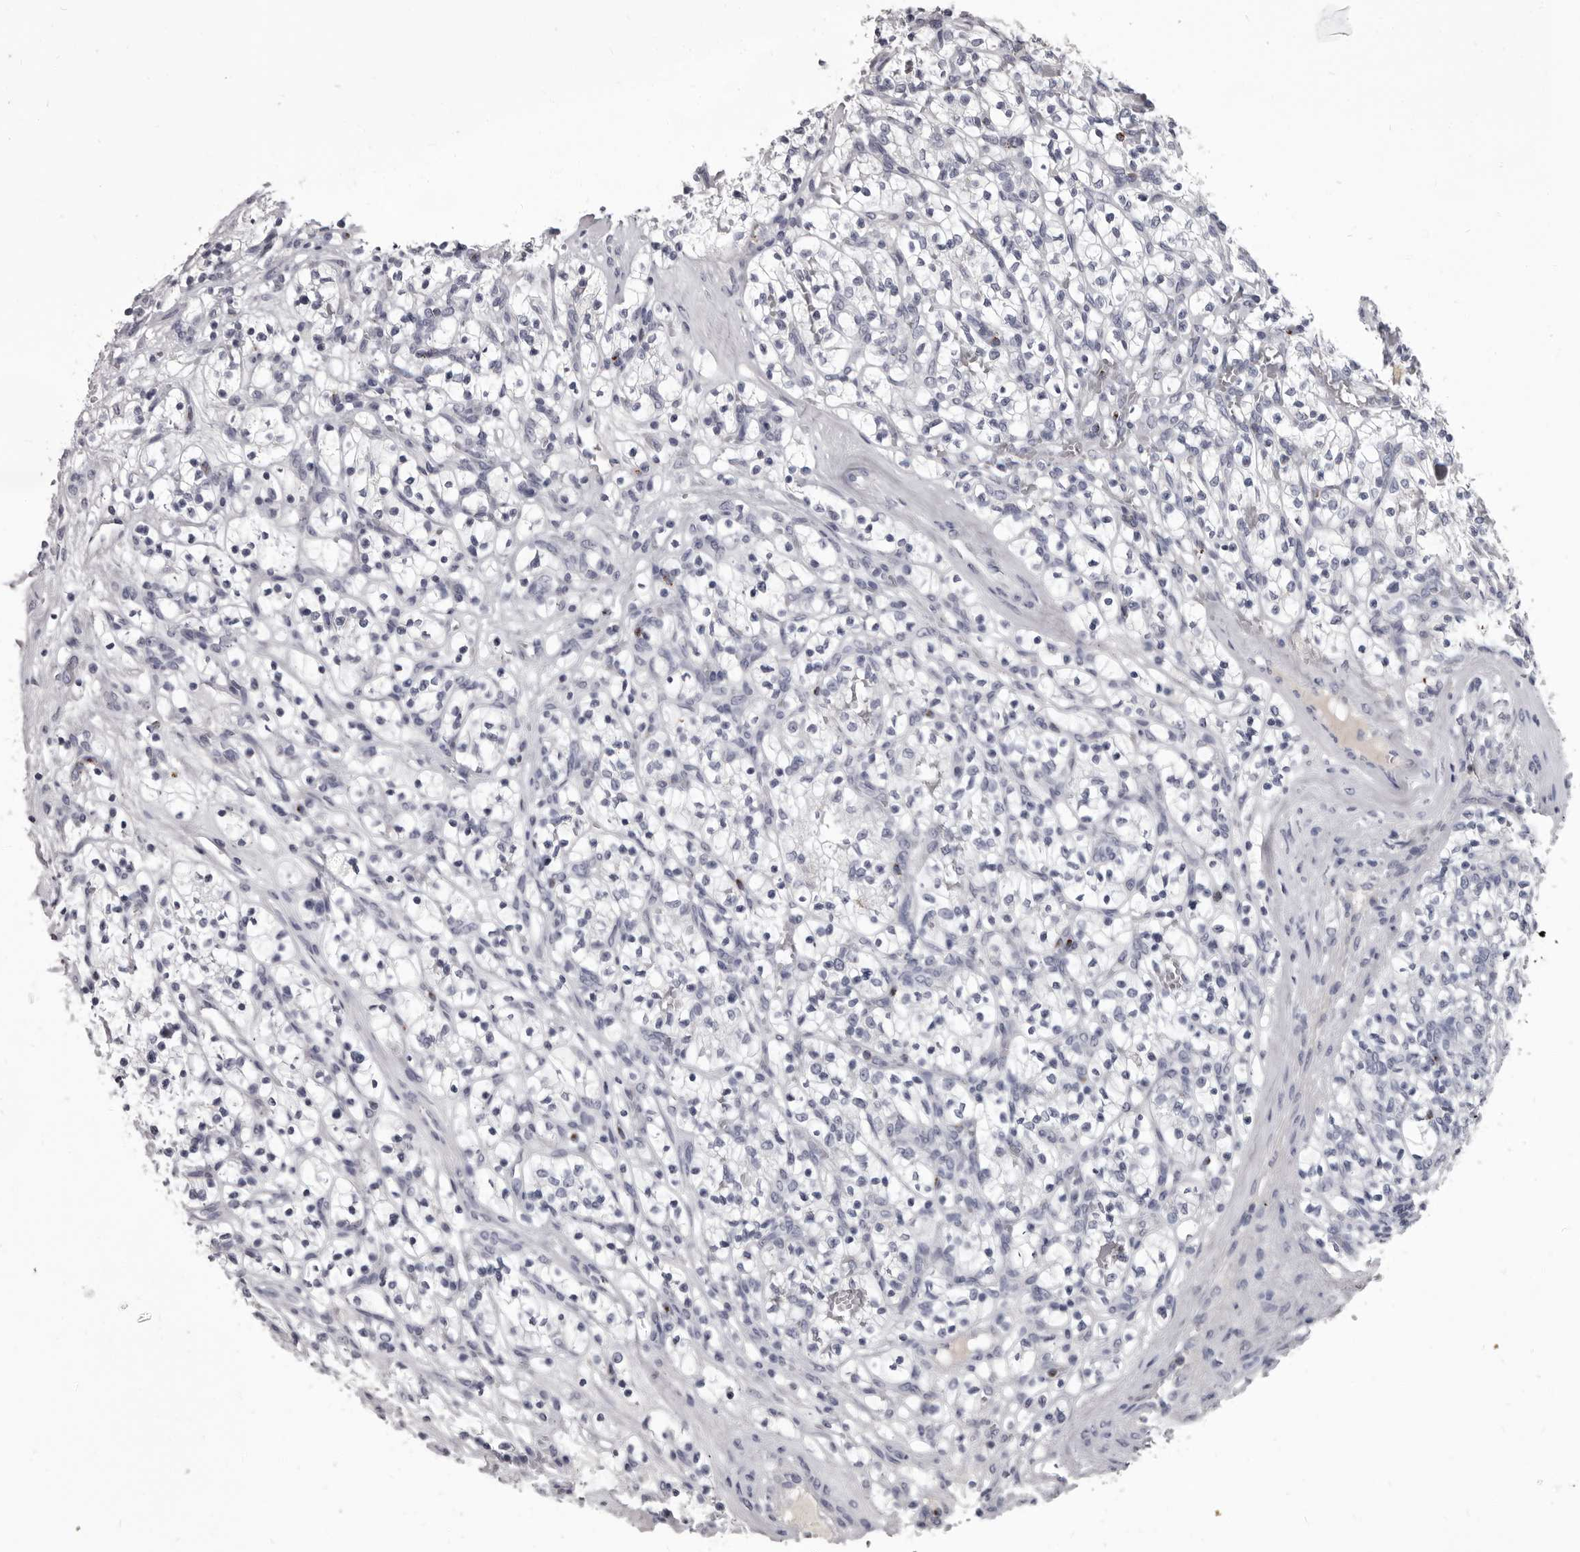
{"staining": {"intensity": "negative", "quantity": "none", "location": "none"}, "tissue": "renal cancer", "cell_type": "Tumor cells", "image_type": "cancer", "snomed": [{"axis": "morphology", "description": "Adenocarcinoma, NOS"}, {"axis": "topography", "description": "Kidney"}], "caption": "DAB immunohistochemical staining of human renal adenocarcinoma reveals no significant expression in tumor cells. Nuclei are stained in blue.", "gene": "GZMH", "patient": {"sex": "female", "age": 57}}